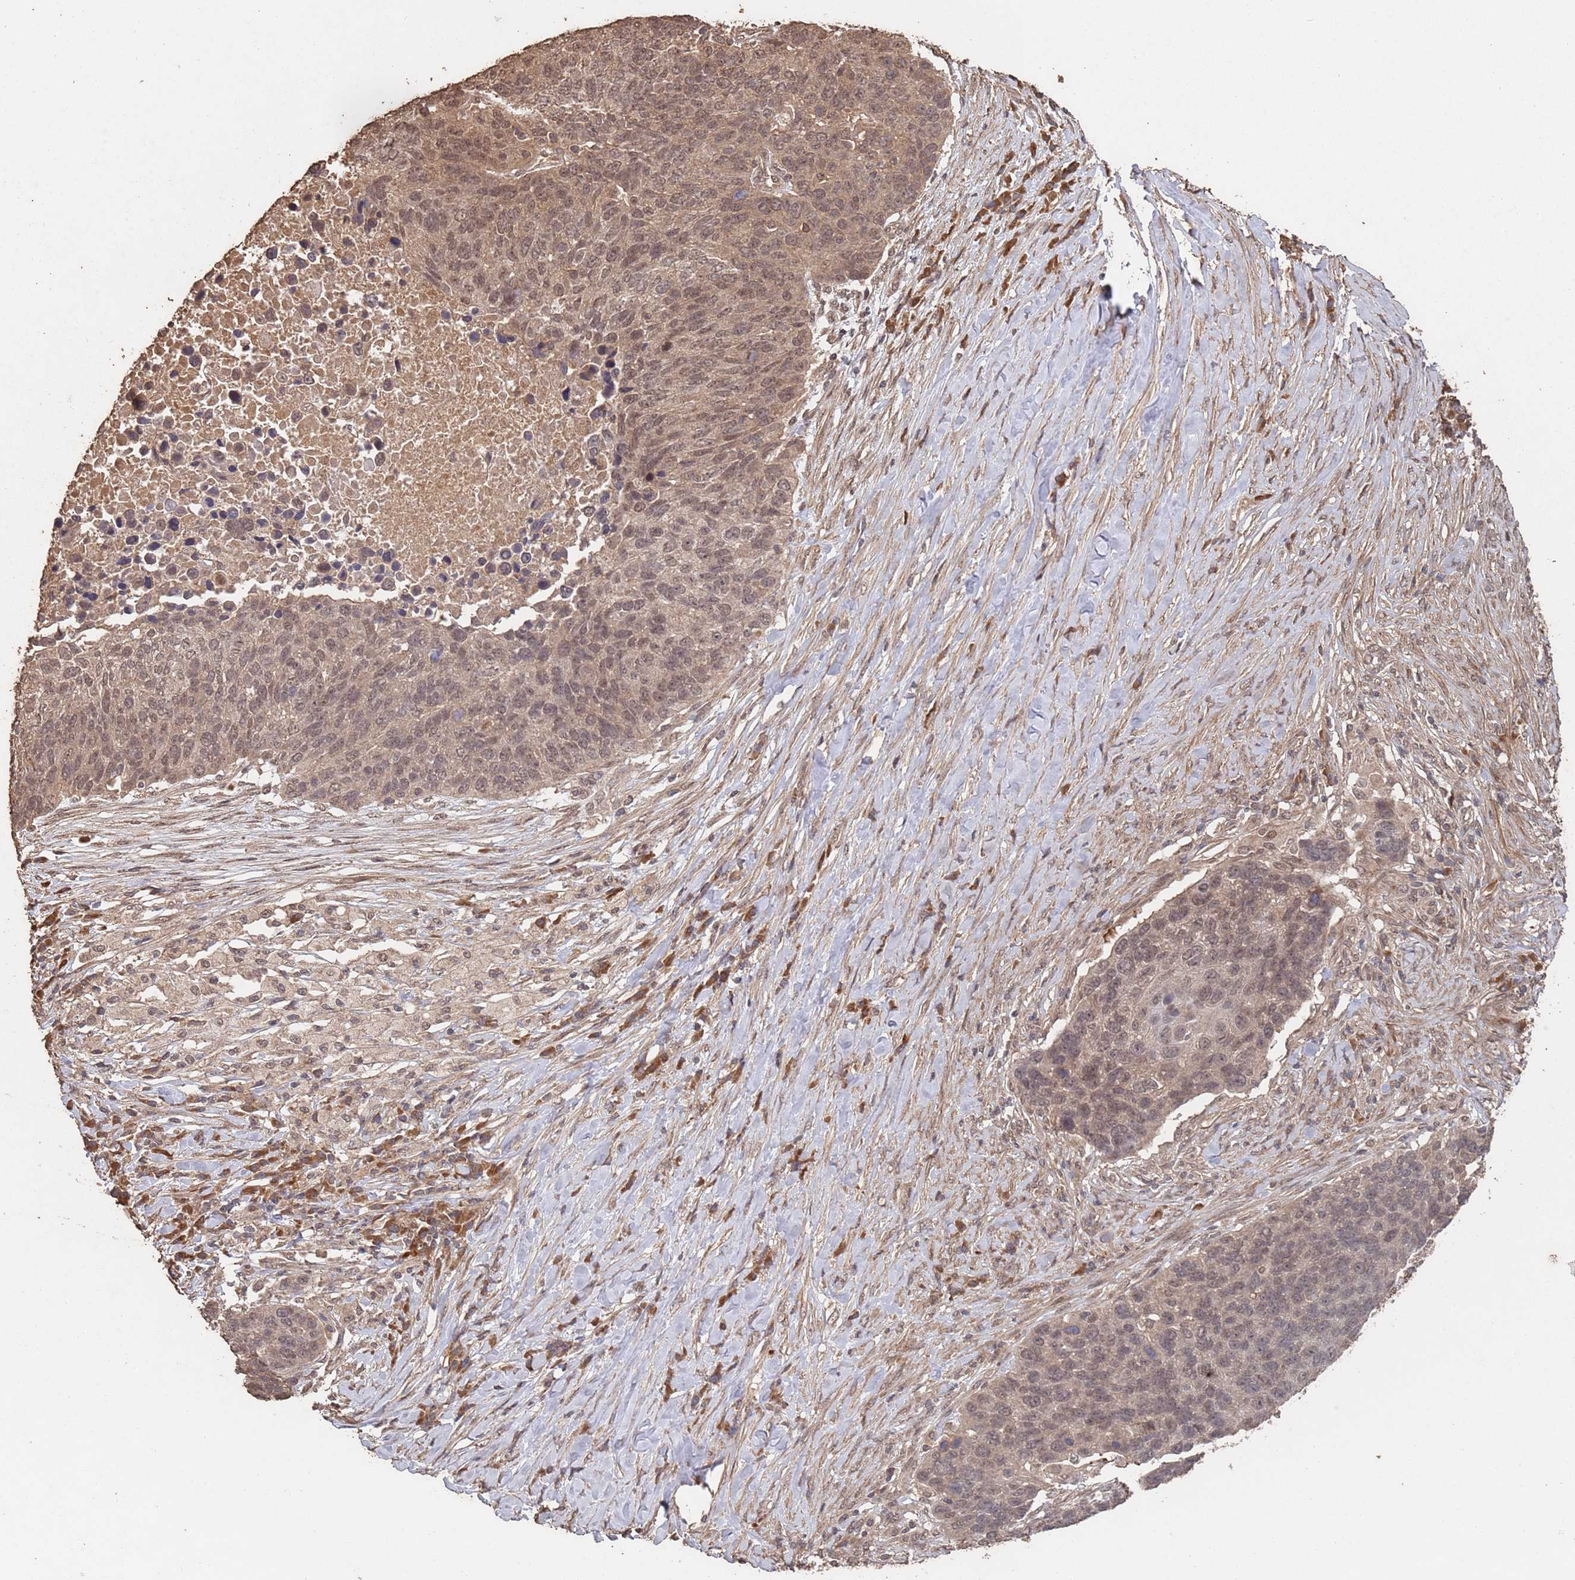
{"staining": {"intensity": "moderate", "quantity": ">75%", "location": "nuclear"}, "tissue": "lung cancer", "cell_type": "Tumor cells", "image_type": "cancer", "snomed": [{"axis": "morphology", "description": "Normal tissue, NOS"}, {"axis": "morphology", "description": "Squamous cell carcinoma, NOS"}, {"axis": "topography", "description": "Lymph node"}, {"axis": "topography", "description": "Lung"}], "caption": "Protein analysis of lung squamous cell carcinoma tissue shows moderate nuclear staining in about >75% of tumor cells.", "gene": "FRAT1", "patient": {"sex": "male", "age": 66}}